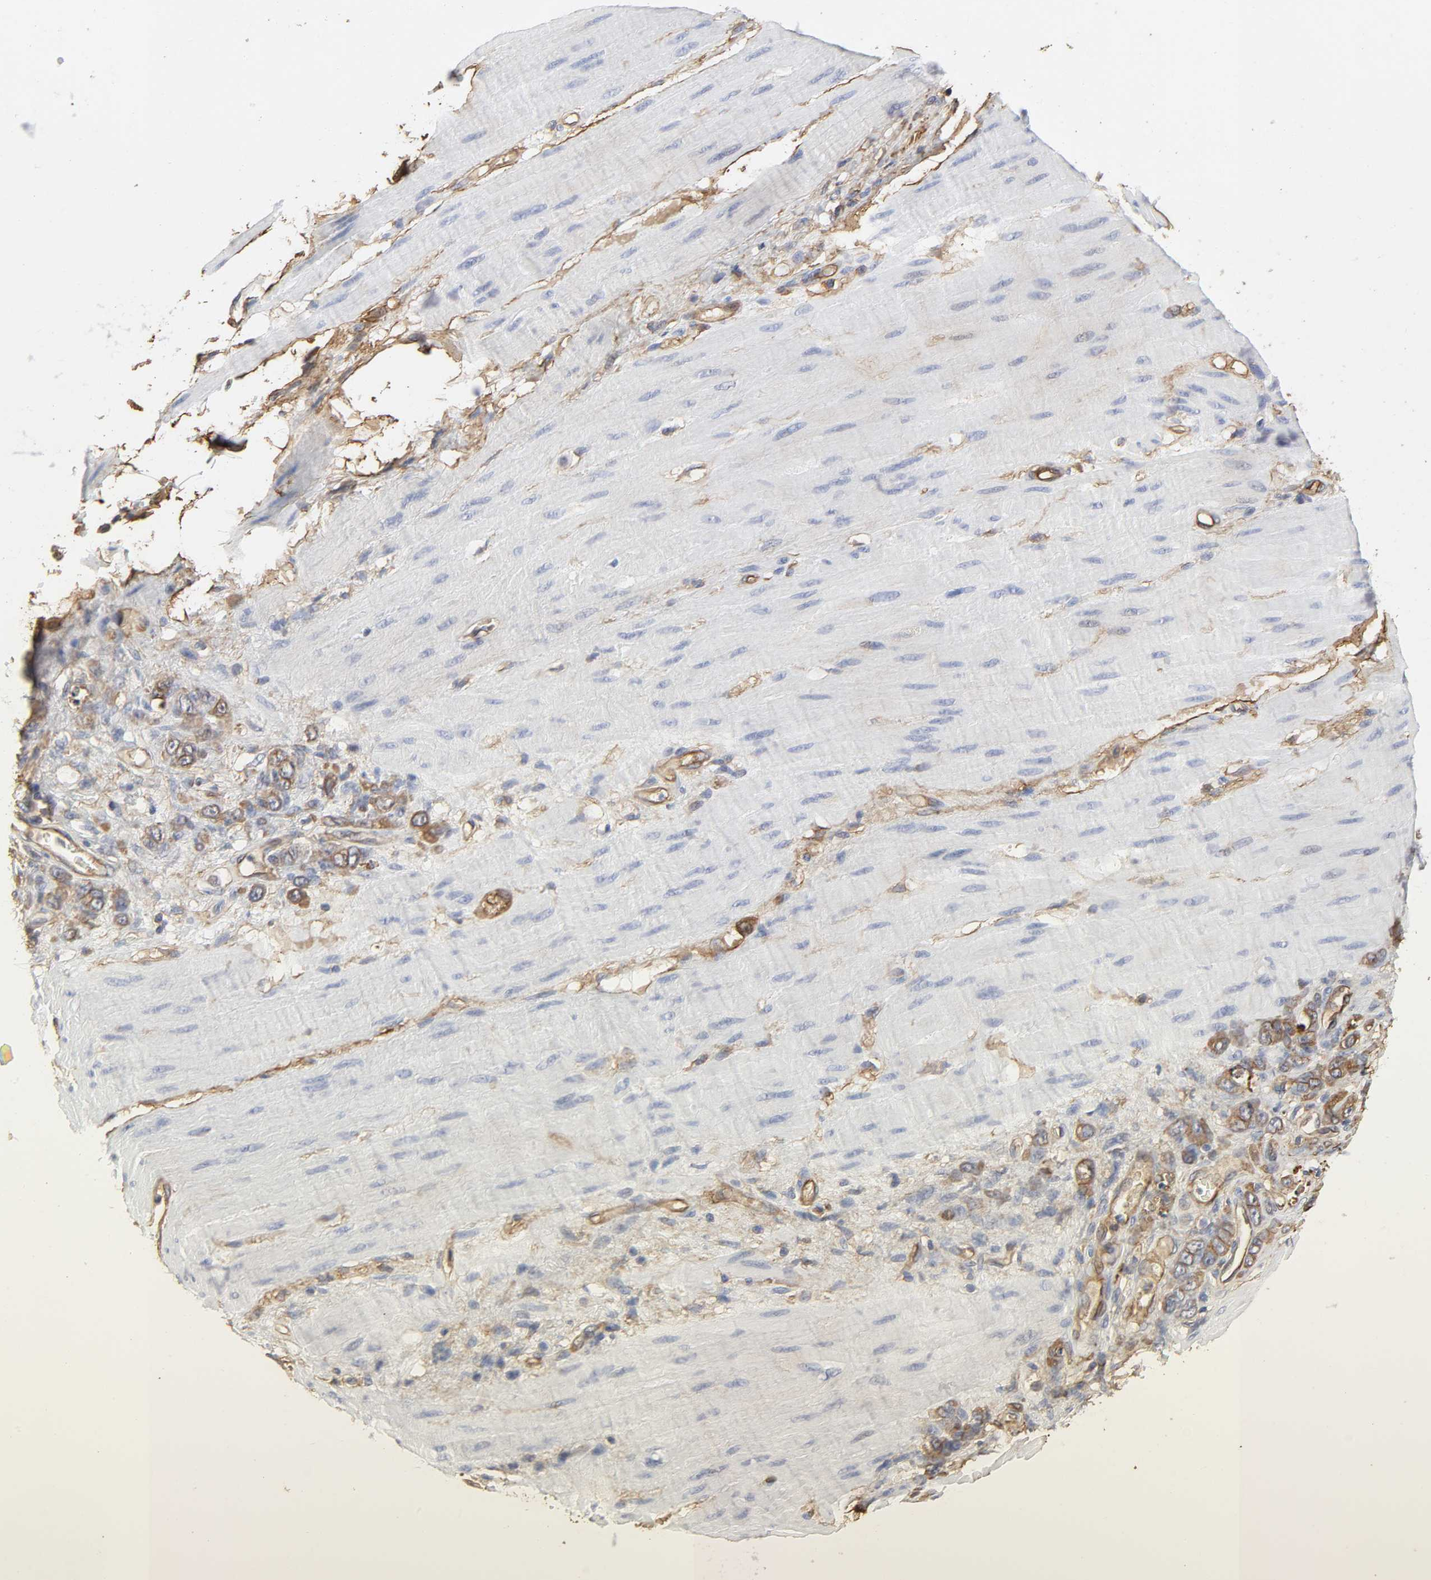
{"staining": {"intensity": "moderate", "quantity": ">75%", "location": "cytoplasmic/membranous"}, "tissue": "stomach cancer", "cell_type": "Tumor cells", "image_type": "cancer", "snomed": [{"axis": "morphology", "description": "Adenocarcinoma, NOS"}, {"axis": "topography", "description": "Stomach"}], "caption": "Immunohistochemistry (IHC) image of neoplastic tissue: human adenocarcinoma (stomach) stained using immunohistochemistry reveals medium levels of moderate protein expression localized specifically in the cytoplasmic/membranous of tumor cells, appearing as a cytoplasmic/membranous brown color.", "gene": "ANXA2", "patient": {"sex": "male", "age": 82}}